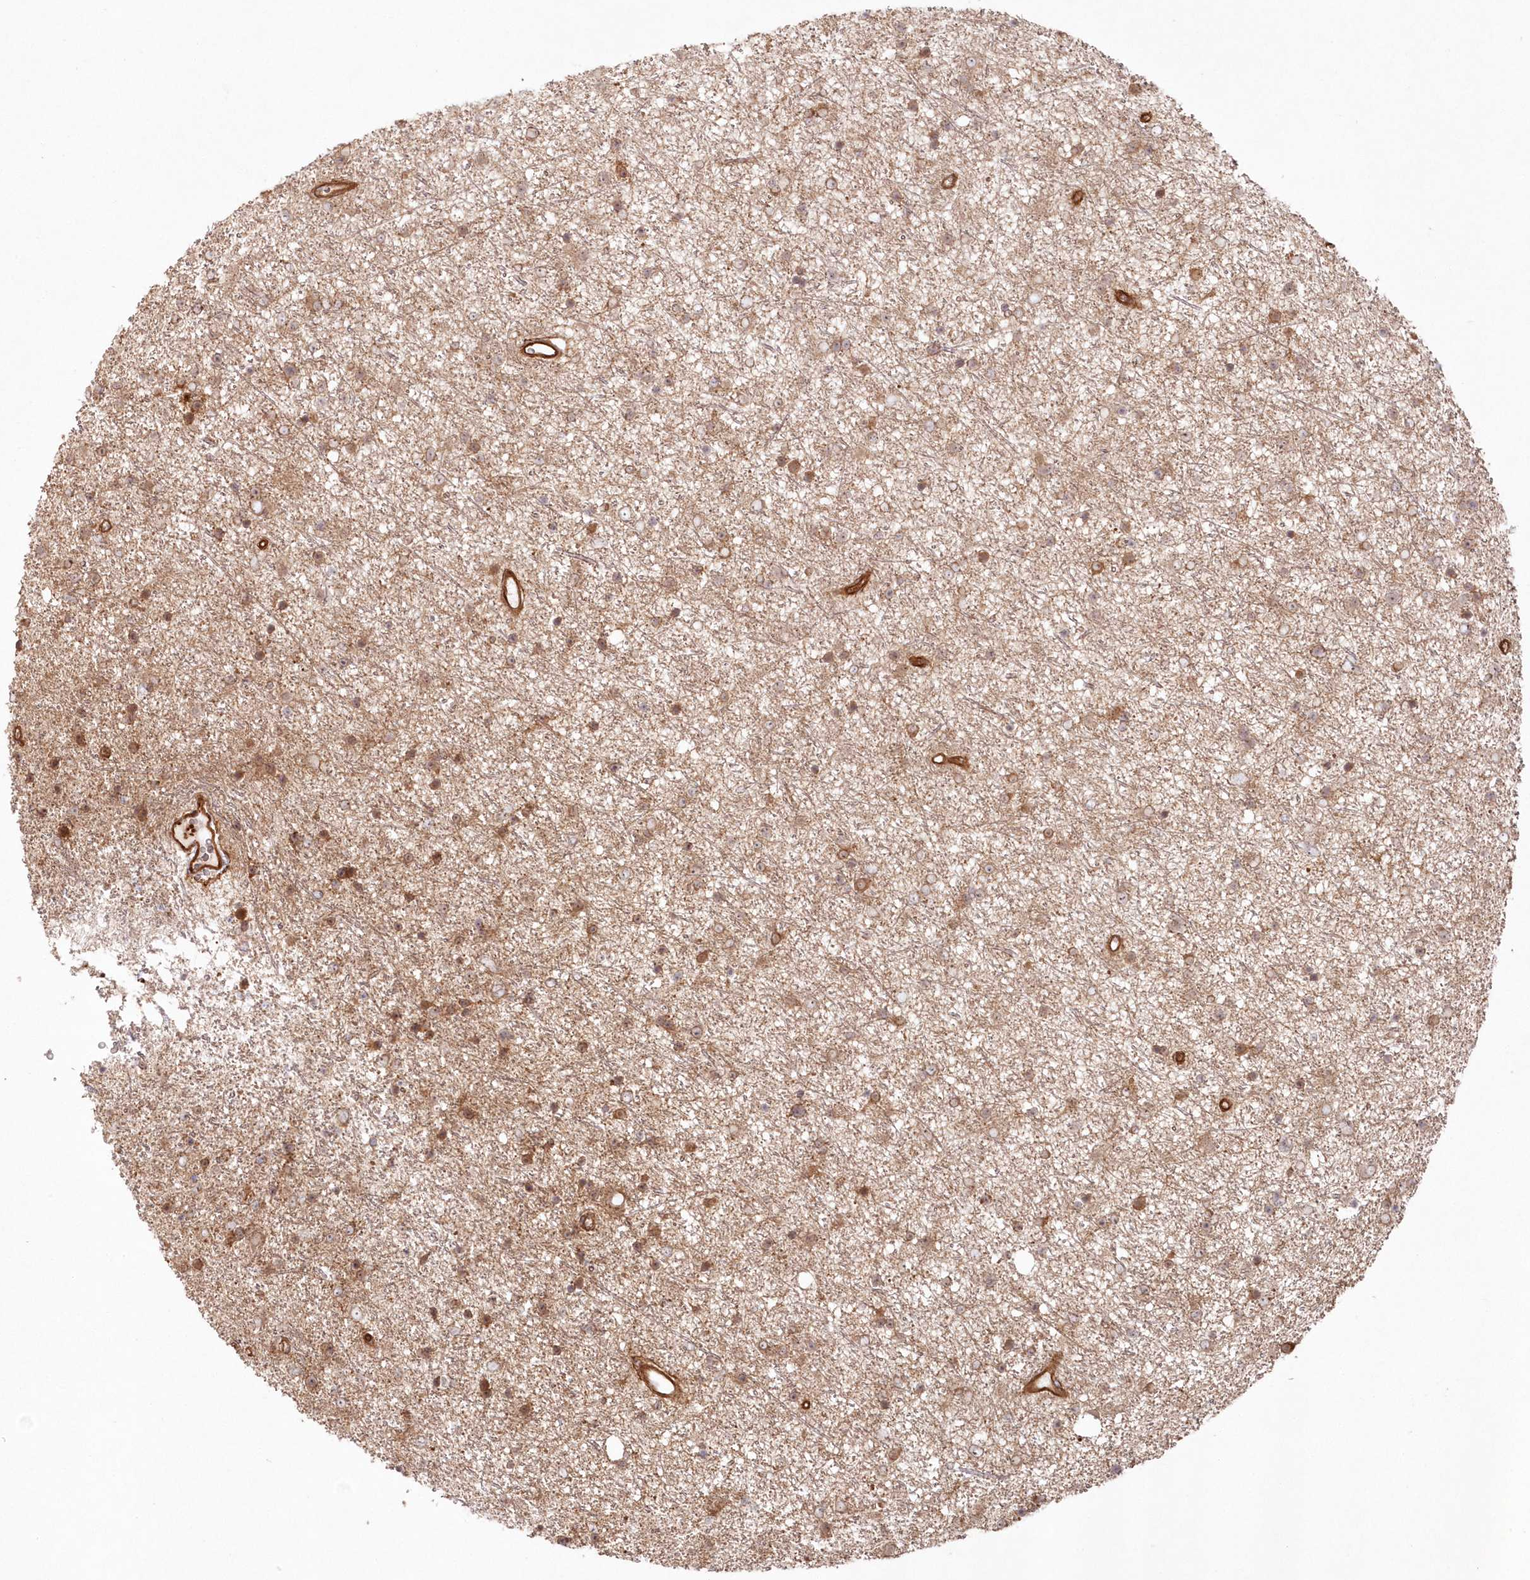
{"staining": {"intensity": "moderate", "quantity": "<25%", "location": "cytoplasmic/membranous"}, "tissue": "glioma", "cell_type": "Tumor cells", "image_type": "cancer", "snomed": [{"axis": "morphology", "description": "Glioma, malignant, Low grade"}, {"axis": "topography", "description": "Cerebral cortex"}], "caption": "Protein expression by immunohistochemistry (IHC) exhibits moderate cytoplasmic/membranous staining in approximately <25% of tumor cells in glioma. (brown staining indicates protein expression, while blue staining denotes nuclei).", "gene": "RGCC", "patient": {"sex": "female", "age": 39}}